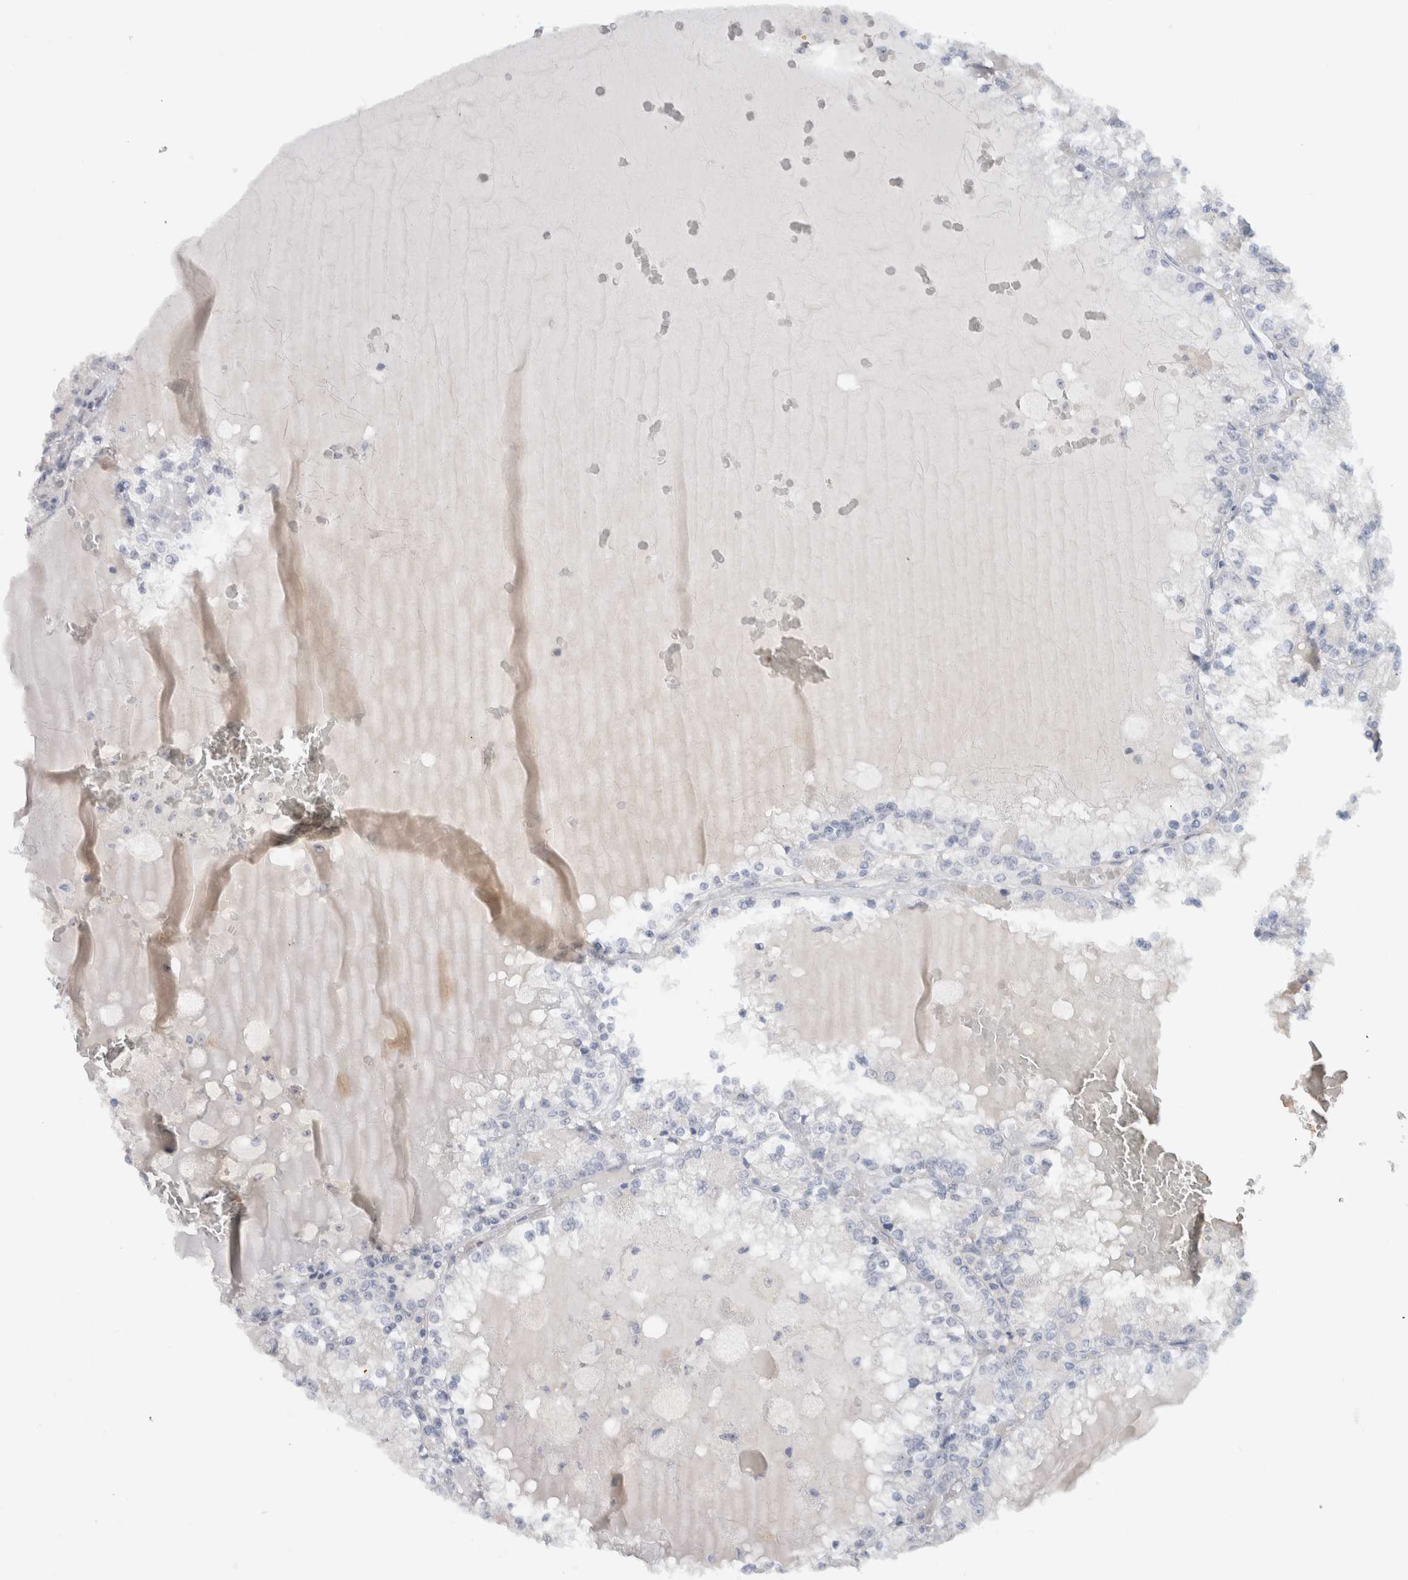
{"staining": {"intensity": "negative", "quantity": "none", "location": "none"}, "tissue": "renal cancer", "cell_type": "Tumor cells", "image_type": "cancer", "snomed": [{"axis": "morphology", "description": "Adenocarcinoma, NOS"}, {"axis": "topography", "description": "Kidney"}], "caption": "Histopathology image shows no protein positivity in tumor cells of adenocarcinoma (renal) tissue.", "gene": "FMR1NB", "patient": {"sex": "female", "age": 56}}